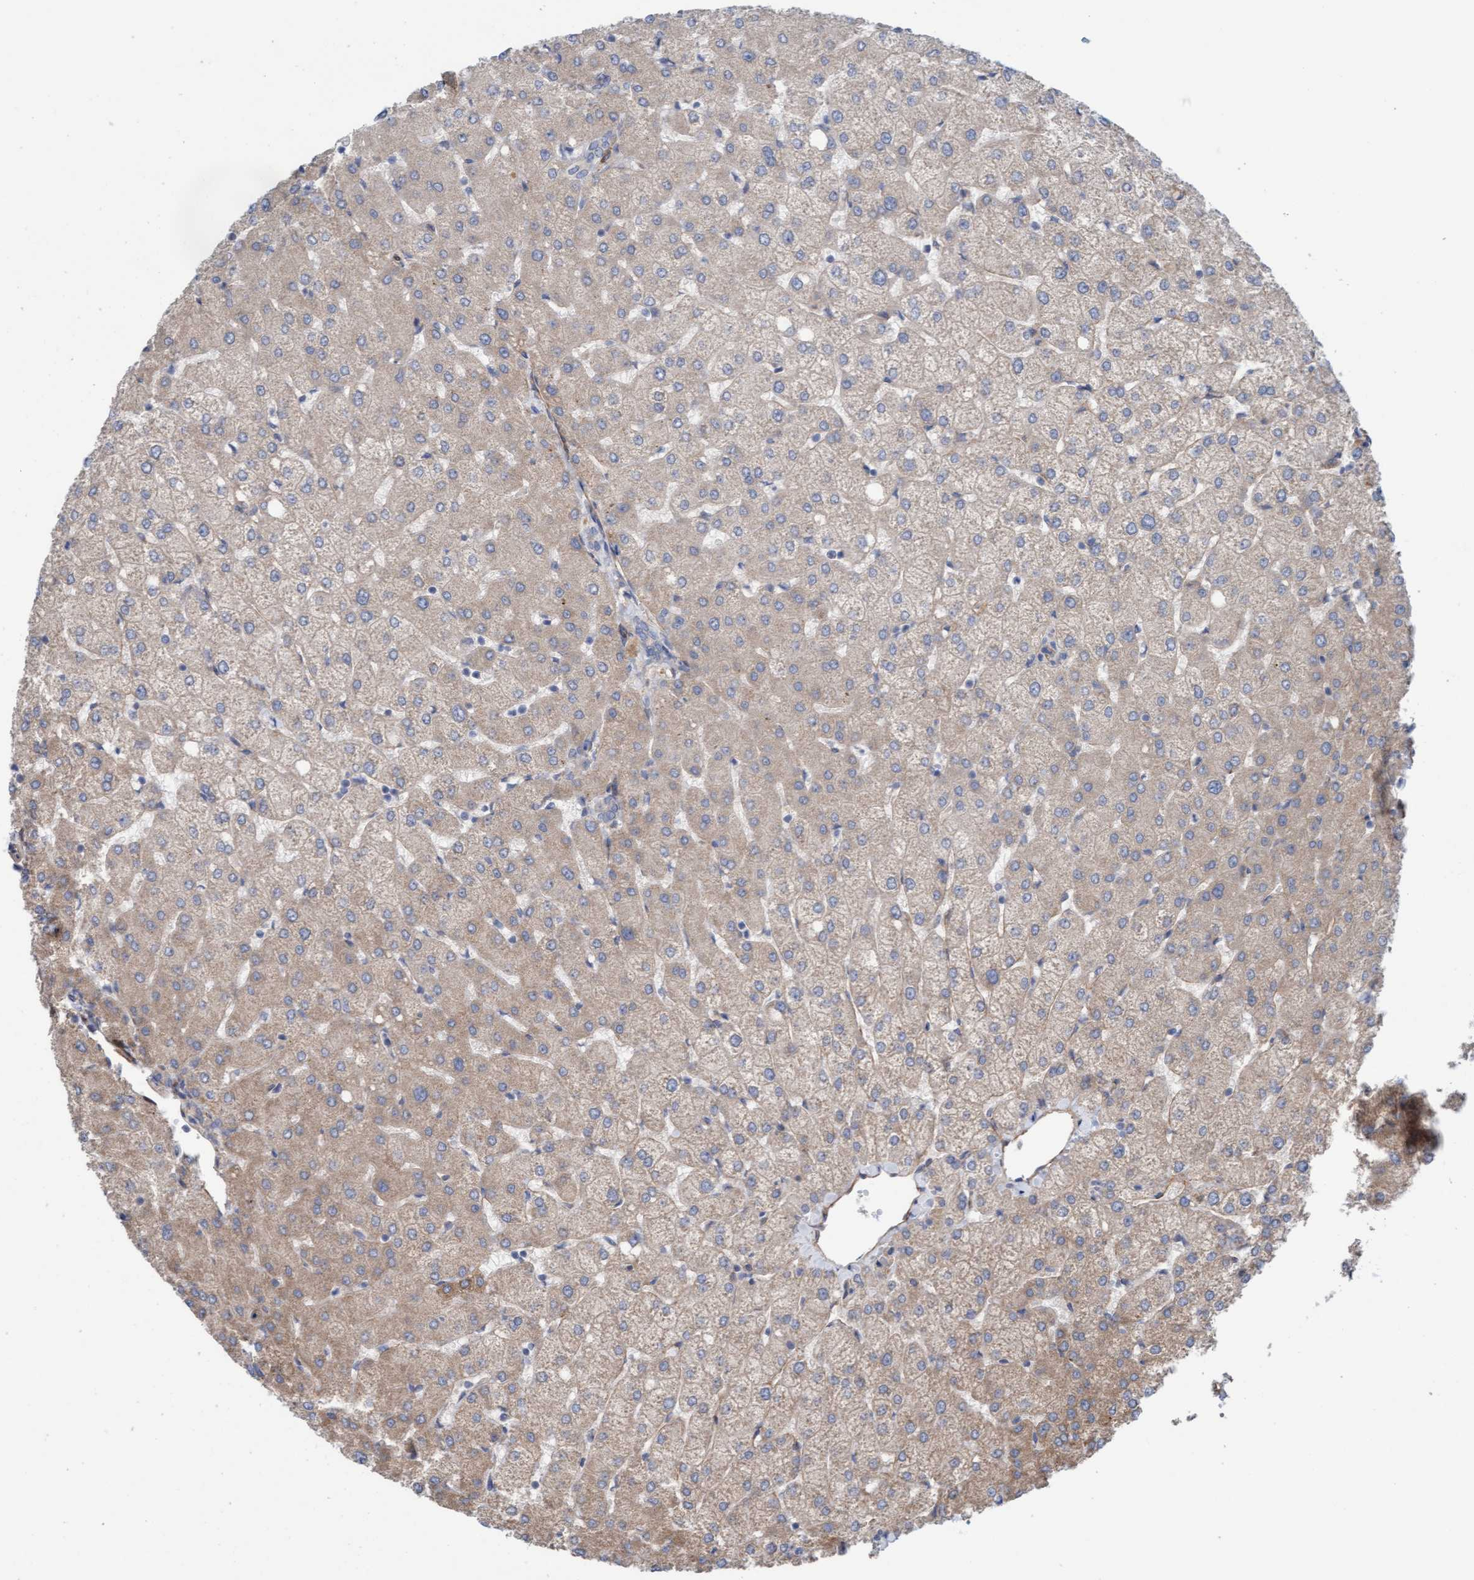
{"staining": {"intensity": "negative", "quantity": "none", "location": "none"}, "tissue": "liver", "cell_type": "Cholangiocytes", "image_type": "normal", "snomed": [{"axis": "morphology", "description": "Normal tissue, NOS"}, {"axis": "topography", "description": "Liver"}], "caption": "An image of liver stained for a protein reveals no brown staining in cholangiocytes. (Immunohistochemistry (ihc), brightfield microscopy, high magnification).", "gene": "CDK5RAP3", "patient": {"sex": "female", "age": 54}}